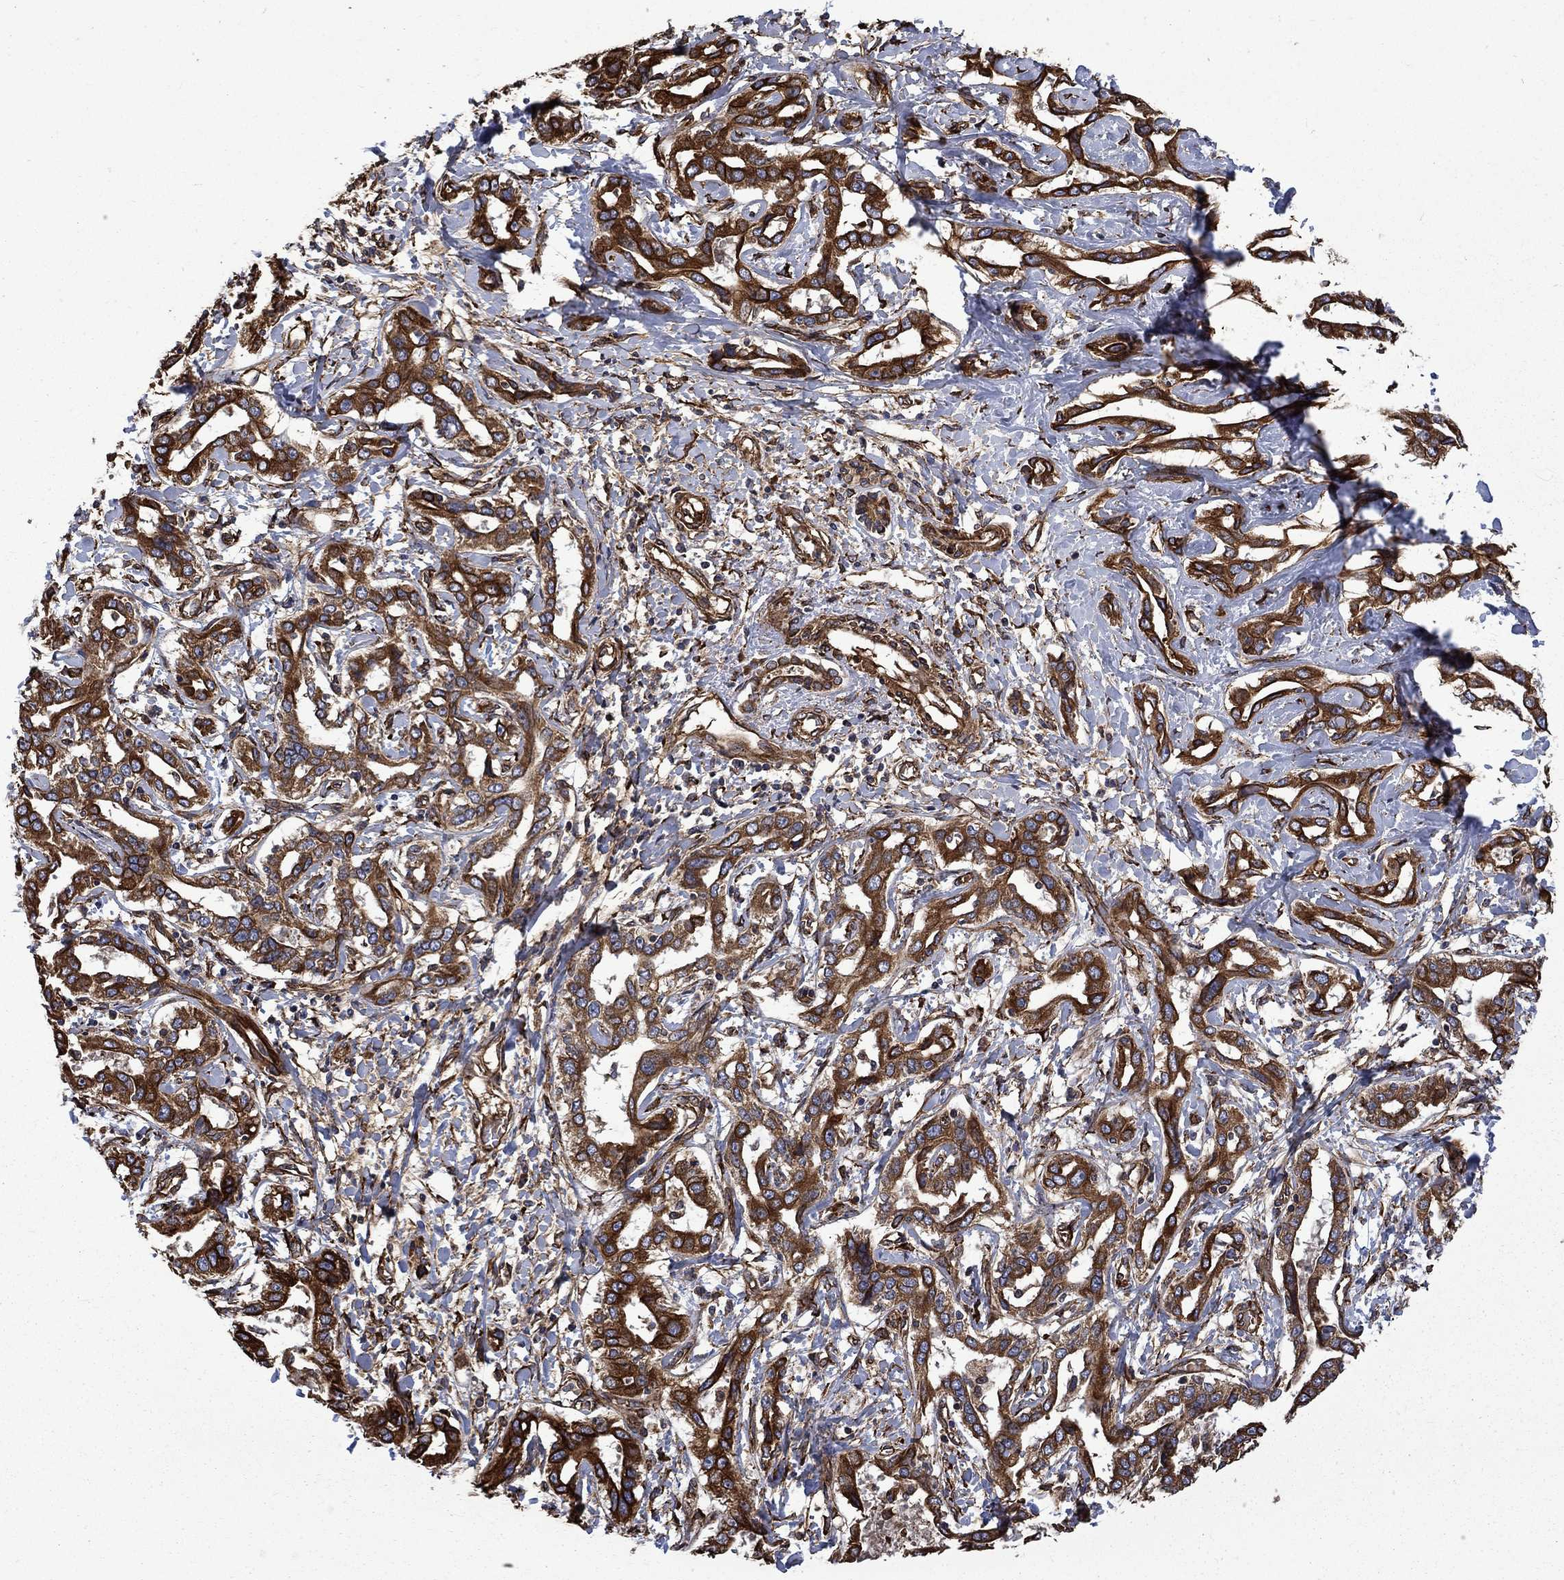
{"staining": {"intensity": "strong", "quantity": ">75%", "location": "cytoplasmic/membranous"}, "tissue": "liver cancer", "cell_type": "Tumor cells", "image_type": "cancer", "snomed": [{"axis": "morphology", "description": "Cholangiocarcinoma"}, {"axis": "topography", "description": "Liver"}], "caption": "Tumor cells exhibit strong cytoplasmic/membranous staining in approximately >75% of cells in liver cancer.", "gene": "CUTC", "patient": {"sex": "male", "age": 59}}